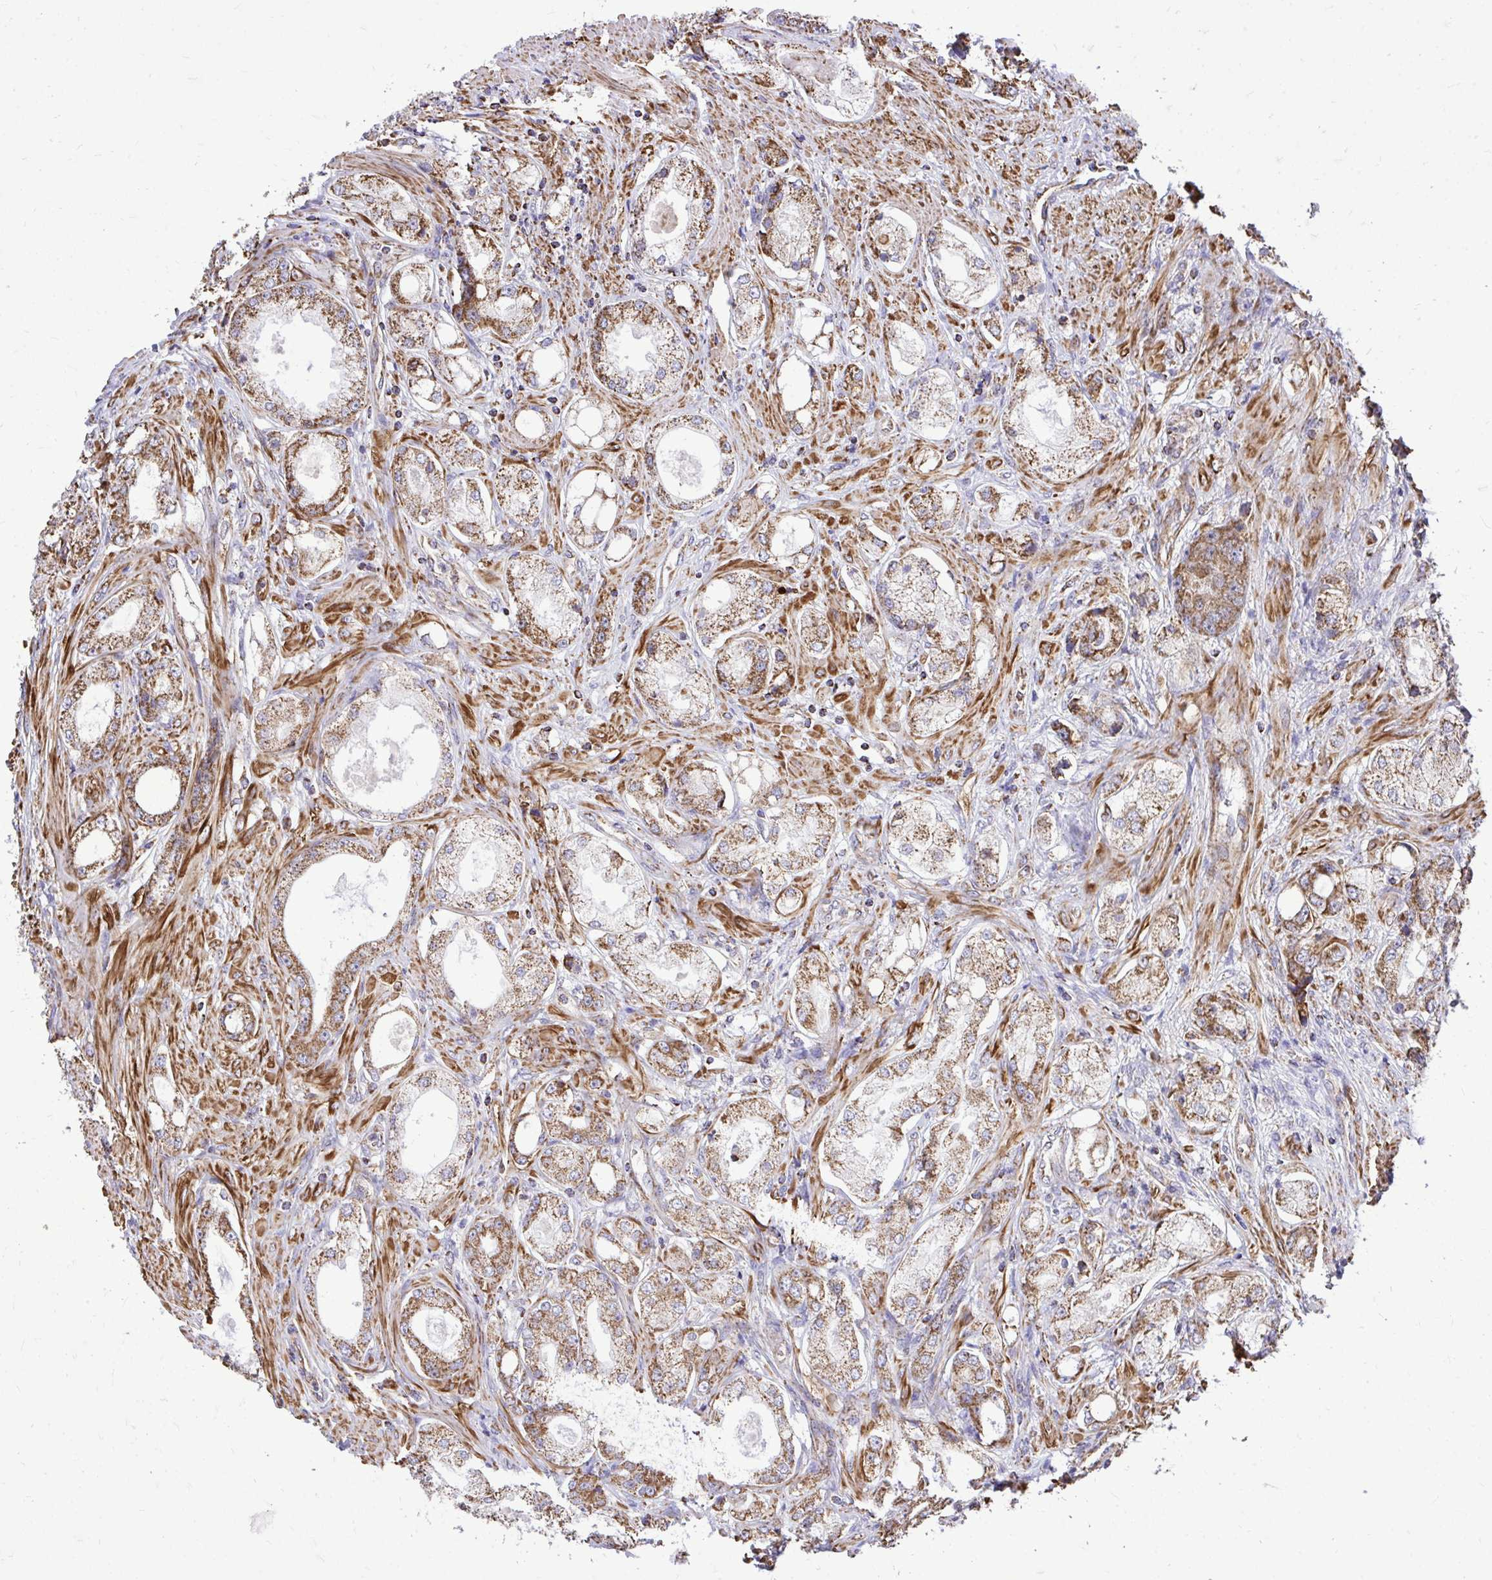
{"staining": {"intensity": "moderate", "quantity": ">75%", "location": "cytoplasmic/membranous"}, "tissue": "prostate cancer", "cell_type": "Tumor cells", "image_type": "cancer", "snomed": [{"axis": "morphology", "description": "Adenocarcinoma, Low grade"}, {"axis": "topography", "description": "Prostate"}], "caption": "This micrograph shows immunohistochemistry (IHC) staining of human prostate cancer (adenocarcinoma (low-grade)), with medium moderate cytoplasmic/membranous staining in approximately >75% of tumor cells.", "gene": "UBE2C", "patient": {"sex": "male", "age": 68}}